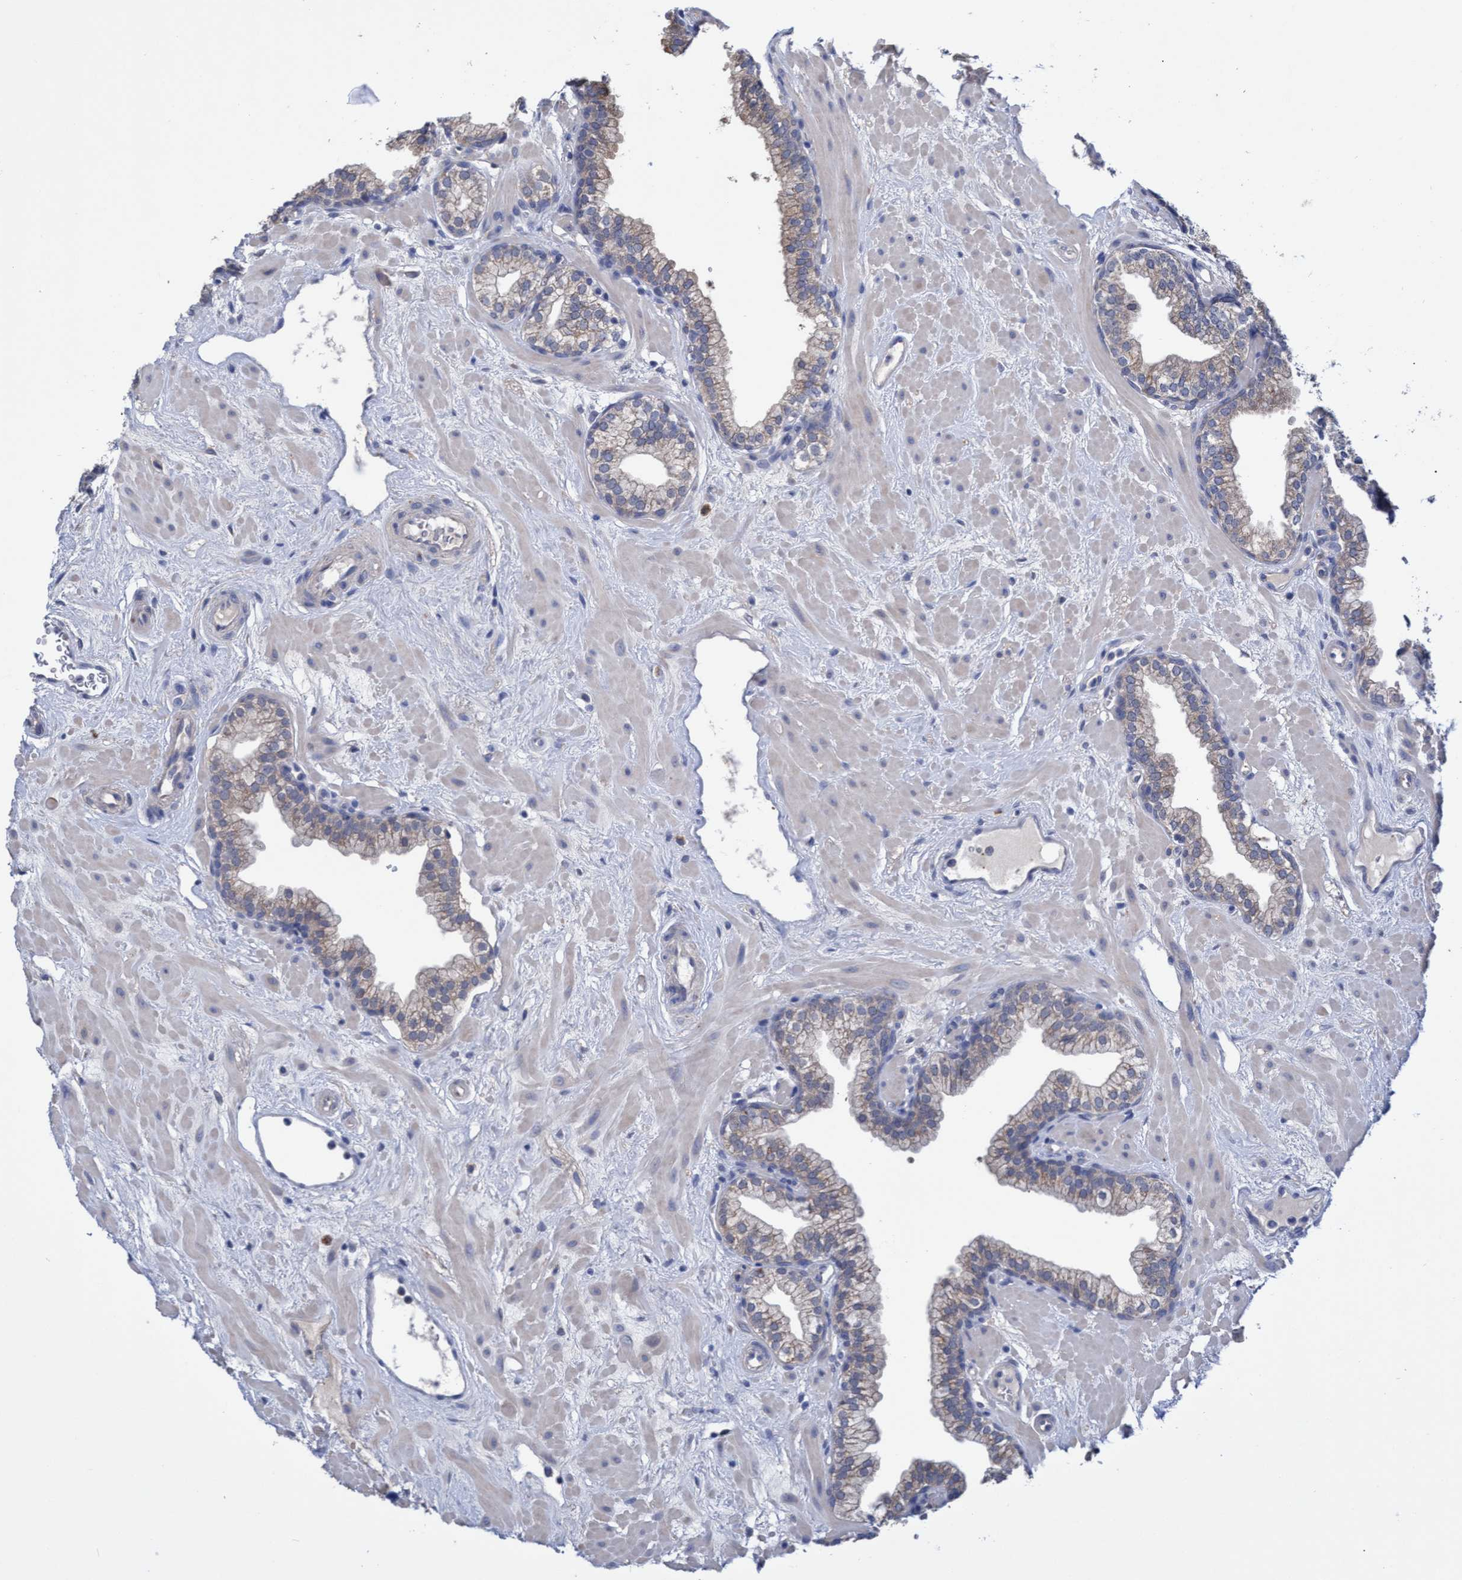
{"staining": {"intensity": "weak", "quantity": "25%-75%", "location": "cytoplasmic/membranous"}, "tissue": "prostate", "cell_type": "Glandular cells", "image_type": "normal", "snomed": [{"axis": "morphology", "description": "Normal tissue, NOS"}, {"axis": "morphology", "description": "Urothelial carcinoma, Low grade"}, {"axis": "topography", "description": "Urinary bladder"}, {"axis": "topography", "description": "Prostate"}], "caption": "DAB (3,3'-diaminobenzidine) immunohistochemical staining of unremarkable prostate demonstrates weak cytoplasmic/membranous protein positivity in about 25%-75% of glandular cells. (brown staining indicates protein expression, while blue staining denotes nuclei).", "gene": "SVEP1", "patient": {"sex": "male", "age": 60}}